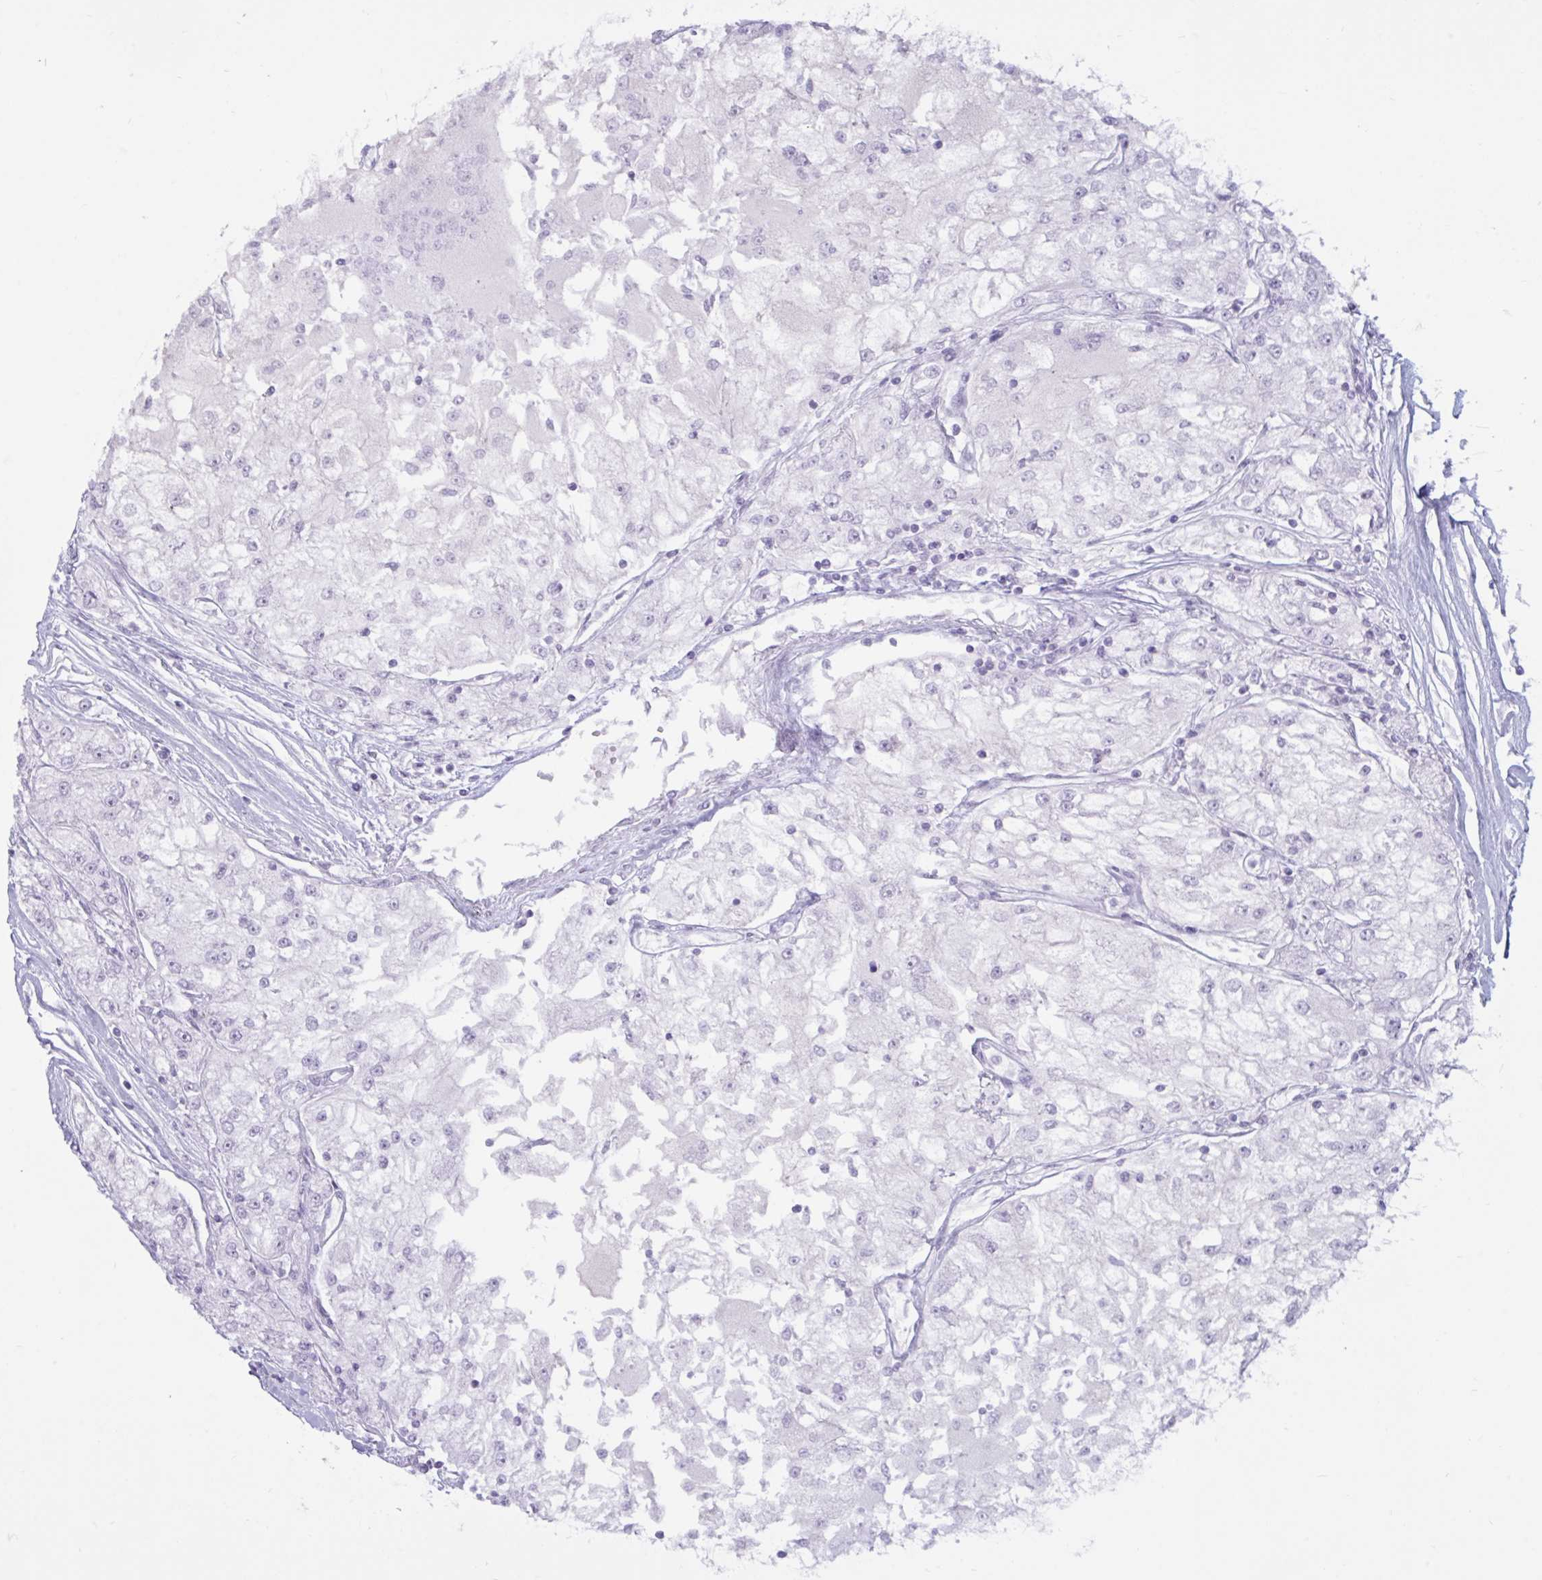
{"staining": {"intensity": "negative", "quantity": "none", "location": "none"}, "tissue": "renal cancer", "cell_type": "Tumor cells", "image_type": "cancer", "snomed": [{"axis": "morphology", "description": "Adenocarcinoma, NOS"}, {"axis": "topography", "description": "Kidney"}], "caption": "Renal cancer (adenocarcinoma) was stained to show a protein in brown. There is no significant positivity in tumor cells.", "gene": "BBS10", "patient": {"sex": "female", "age": 72}}